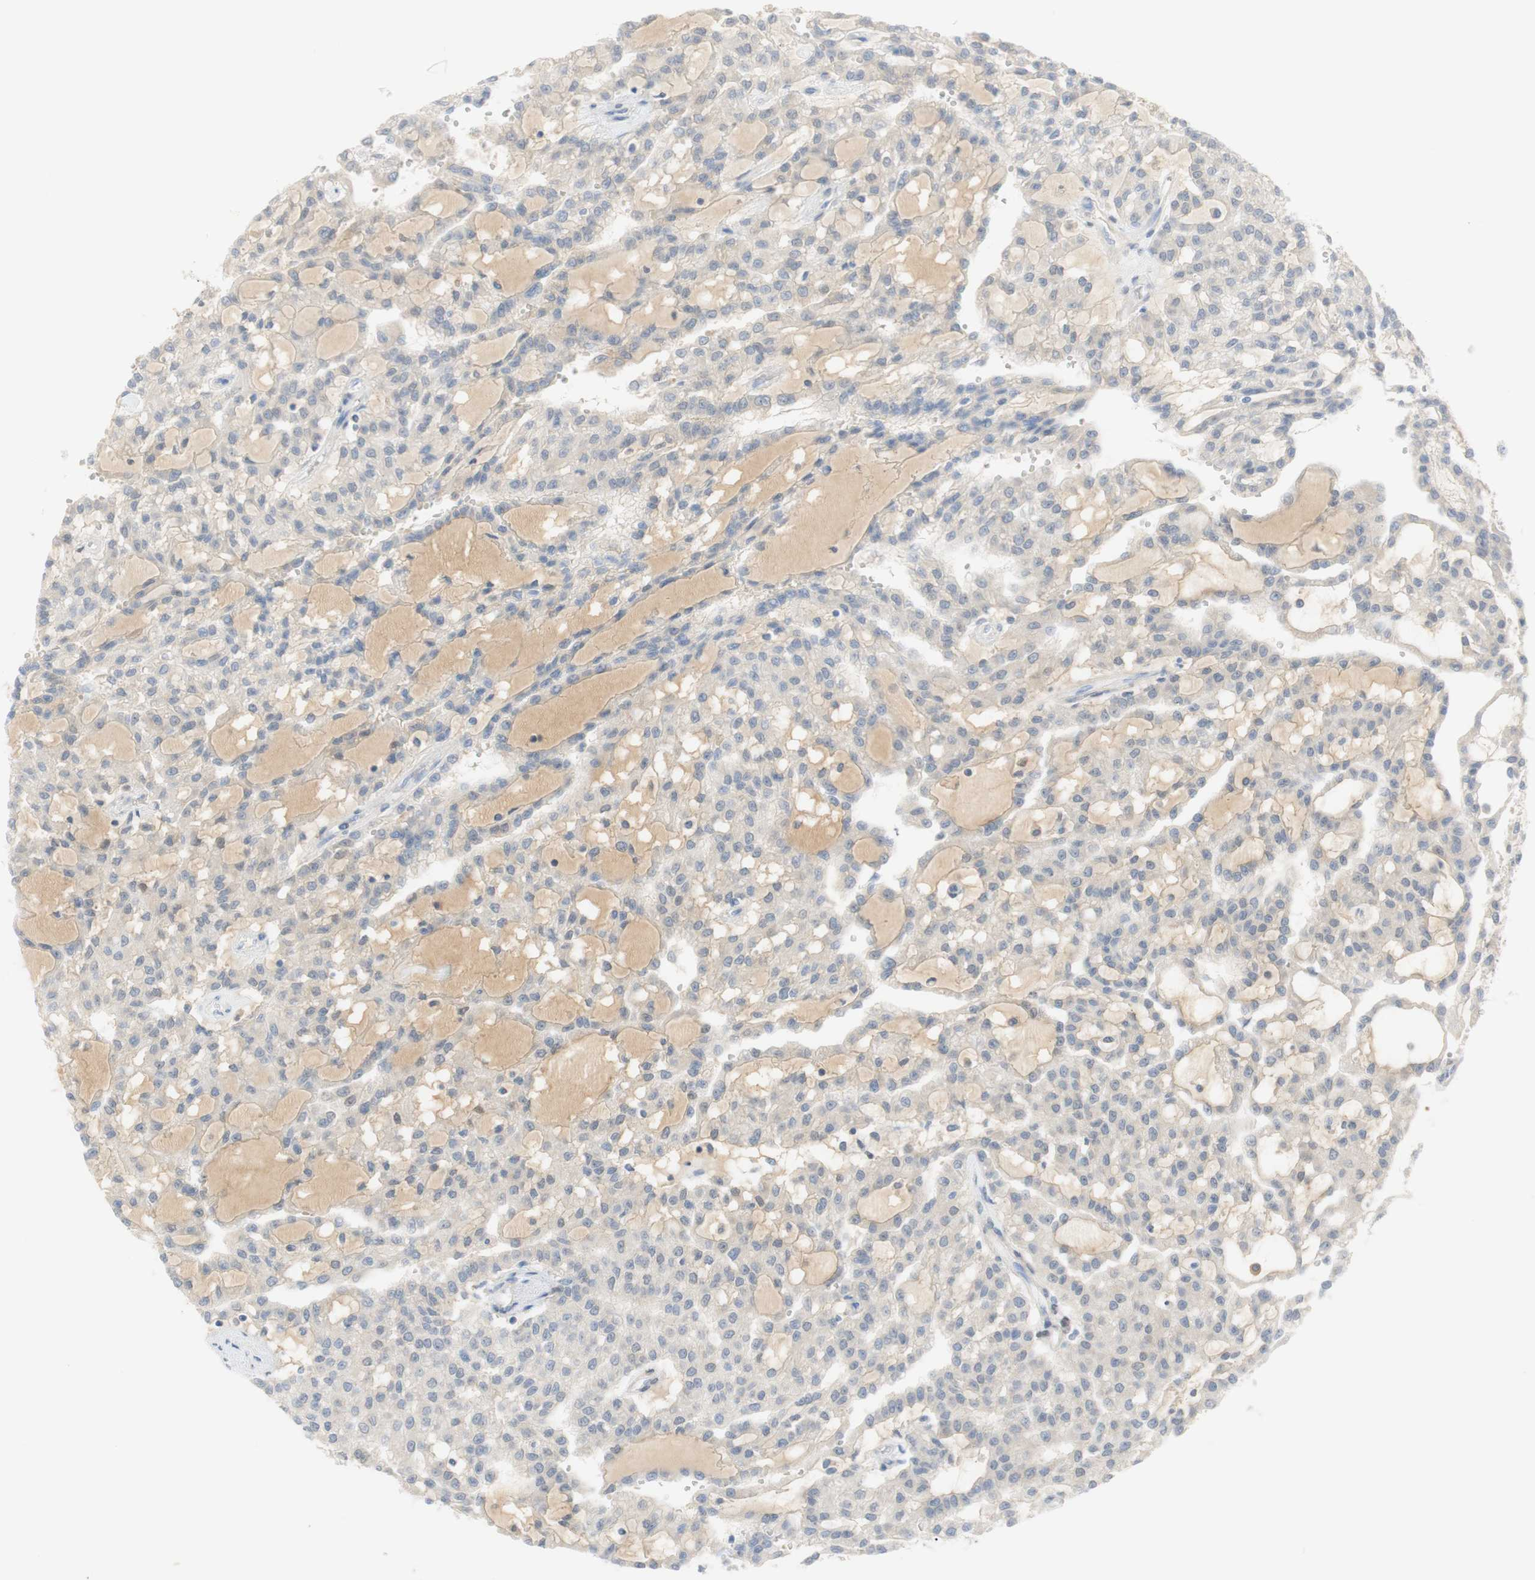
{"staining": {"intensity": "negative", "quantity": "none", "location": "none"}, "tissue": "renal cancer", "cell_type": "Tumor cells", "image_type": "cancer", "snomed": [{"axis": "morphology", "description": "Adenocarcinoma, NOS"}, {"axis": "topography", "description": "Kidney"}], "caption": "Immunohistochemistry (IHC) of adenocarcinoma (renal) exhibits no positivity in tumor cells.", "gene": "SELENBP1", "patient": {"sex": "male", "age": 63}}